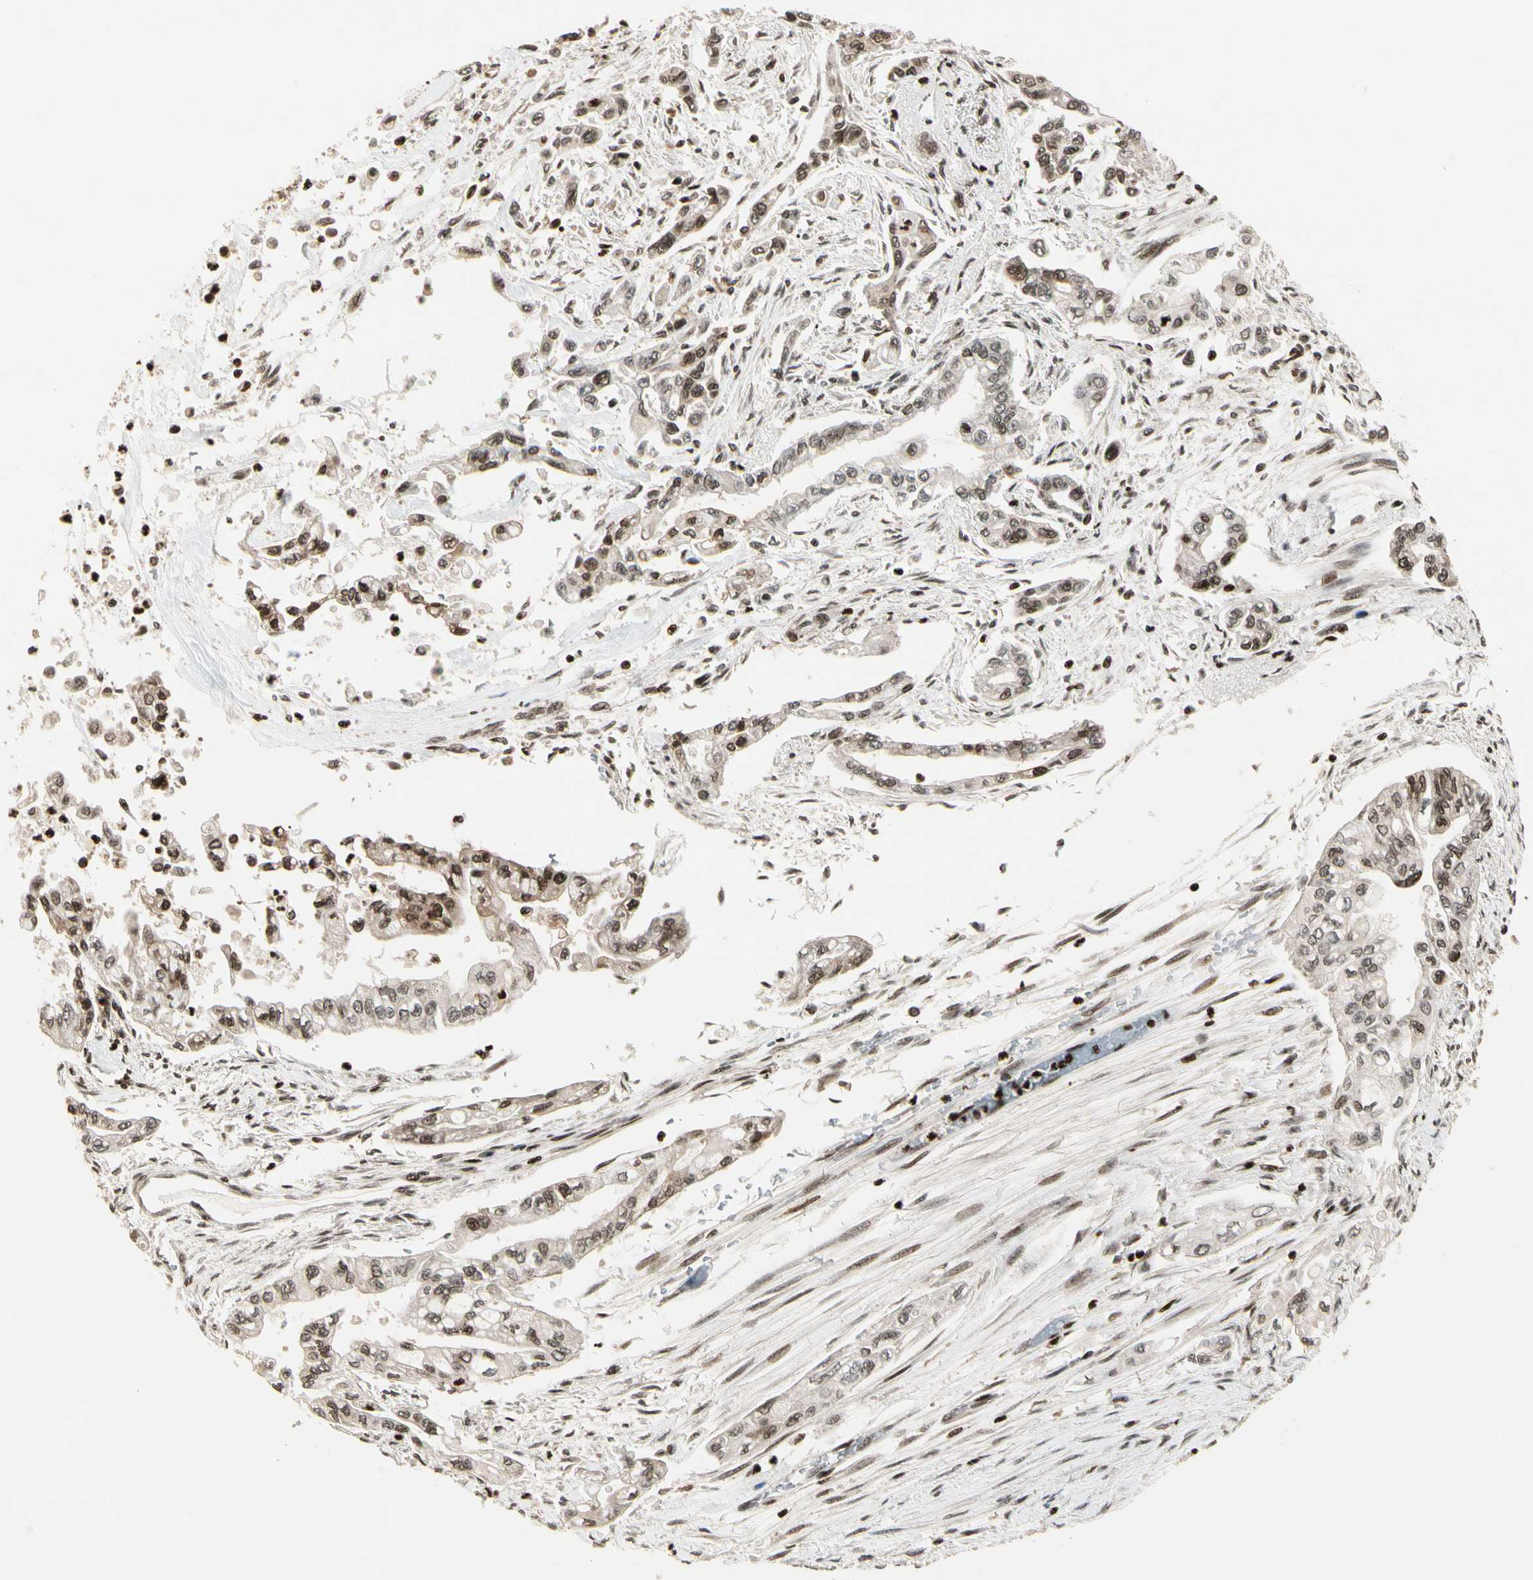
{"staining": {"intensity": "moderate", "quantity": ">75%", "location": "nuclear"}, "tissue": "pancreatic cancer", "cell_type": "Tumor cells", "image_type": "cancer", "snomed": [{"axis": "morphology", "description": "Normal tissue, NOS"}, {"axis": "topography", "description": "Pancreas"}], "caption": "The image shows staining of pancreatic cancer, revealing moderate nuclear protein positivity (brown color) within tumor cells.", "gene": "TSHZ3", "patient": {"sex": "male", "age": 42}}